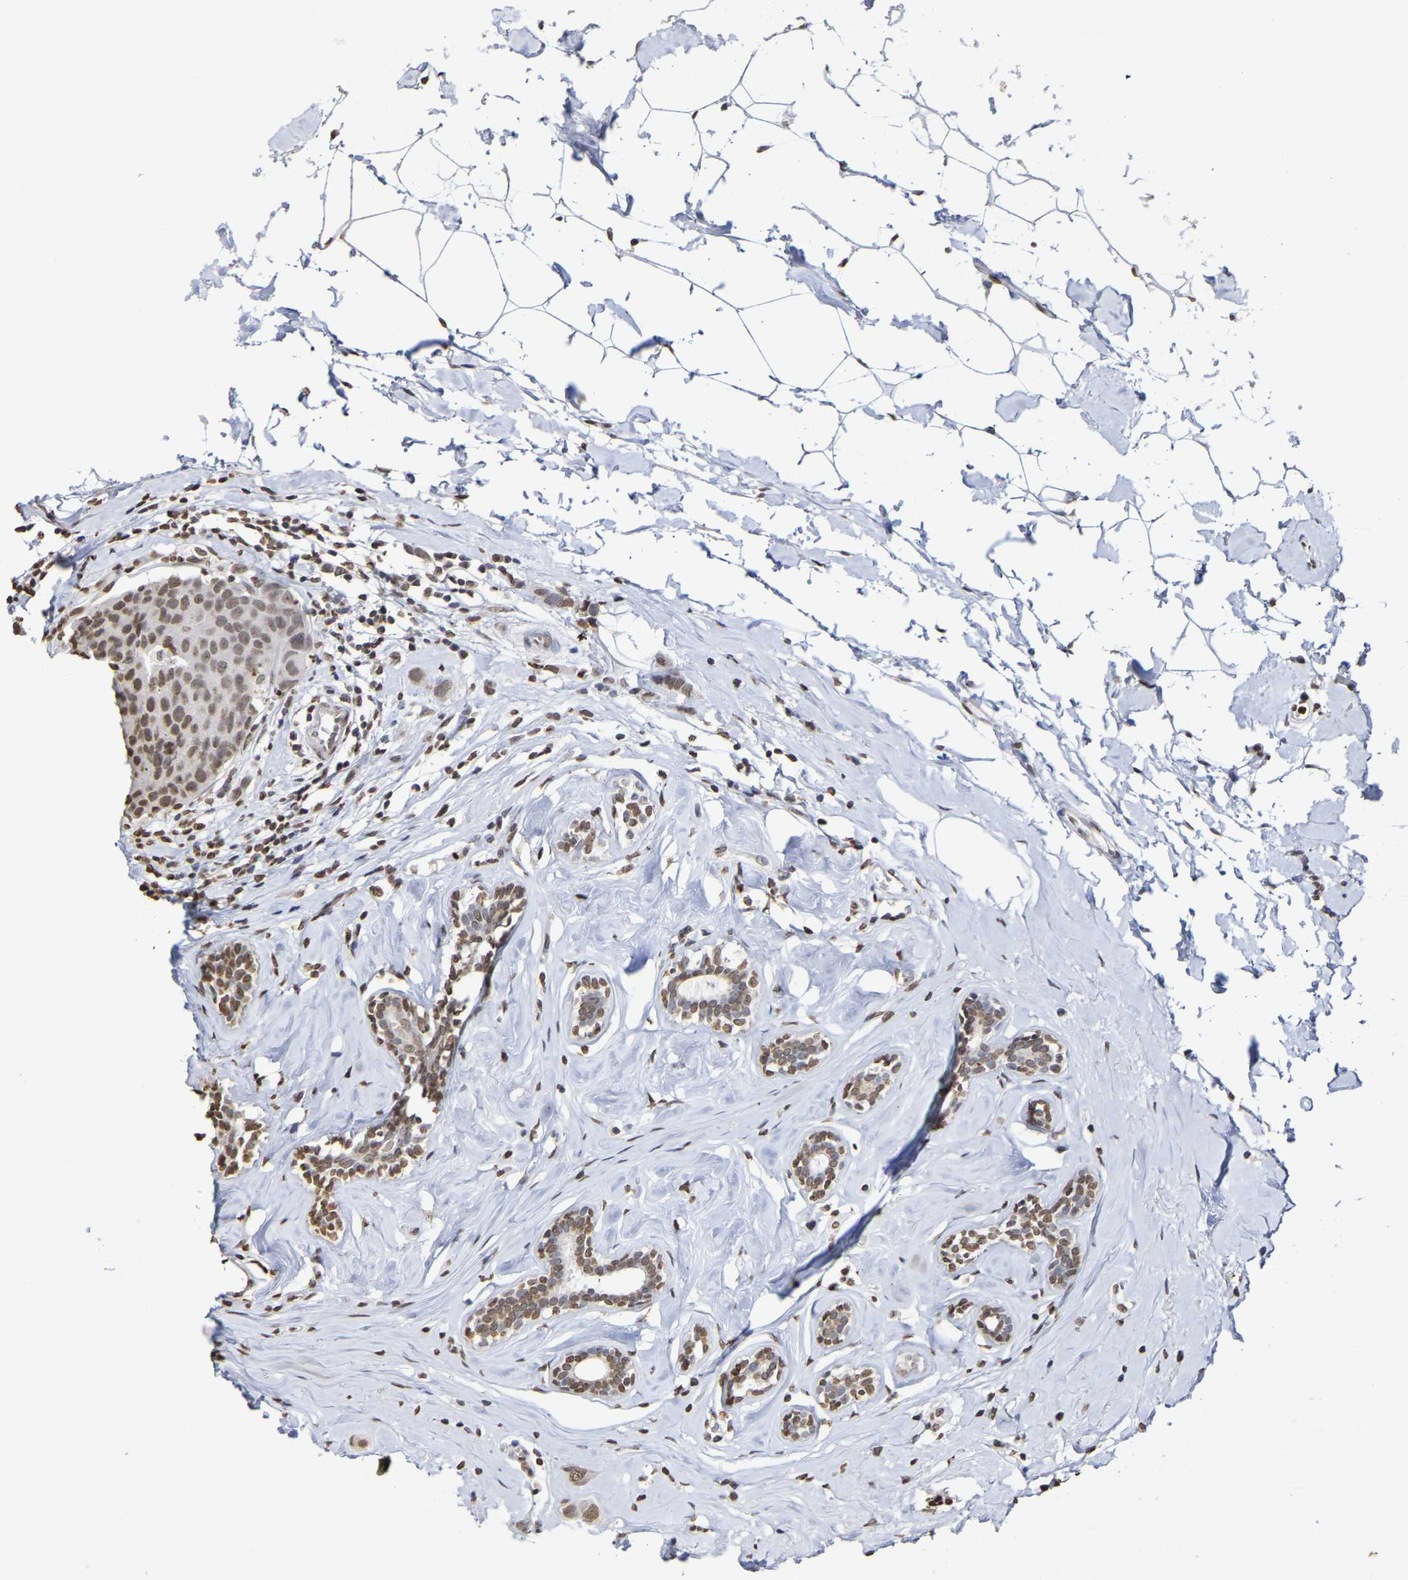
{"staining": {"intensity": "moderate", "quantity": ">75%", "location": "nuclear"}, "tissue": "breast cancer", "cell_type": "Tumor cells", "image_type": "cancer", "snomed": [{"axis": "morphology", "description": "Normal tissue, NOS"}, {"axis": "morphology", "description": "Duct carcinoma"}, {"axis": "topography", "description": "Breast"}], "caption": "The immunohistochemical stain shows moderate nuclear staining in tumor cells of invasive ductal carcinoma (breast) tissue. The staining is performed using DAB (3,3'-diaminobenzidine) brown chromogen to label protein expression. The nuclei are counter-stained blue using hematoxylin.", "gene": "ATF4", "patient": {"sex": "female", "age": 50}}